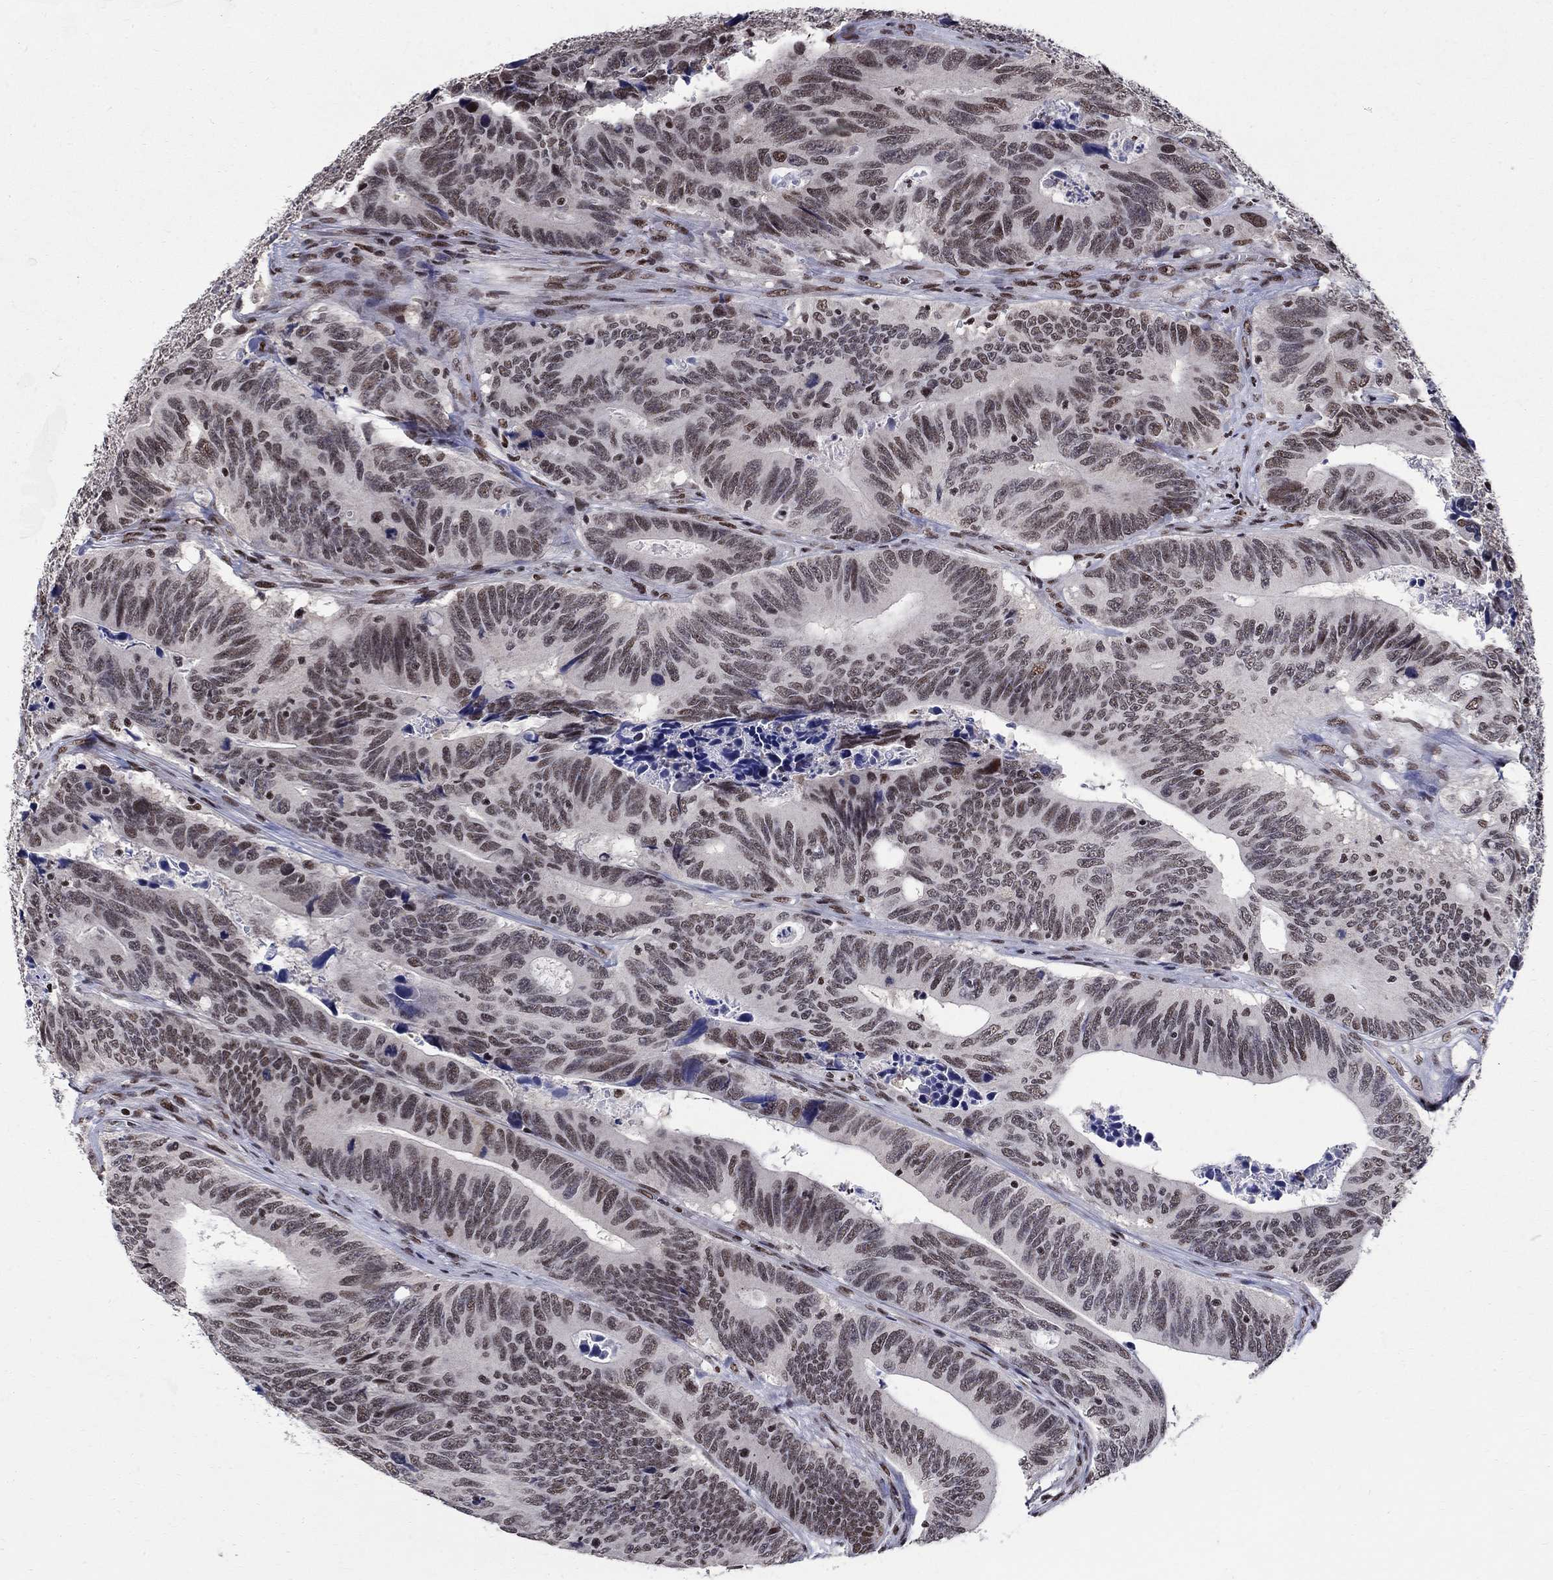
{"staining": {"intensity": "weak", "quantity": "25%-75%", "location": "nuclear"}, "tissue": "colorectal cancer", "cell_type": "Tumor cells", "image_type": "cancer", "snomed": [{"axis": "morphology", "description": "Adenocarcinoma, NOS"}, {"axis": "topography", "description": "Colon"}], "caption": "The photomicrograph shows a brown stain indicating the presence of a protein in the nuclear of tumor cells in colorectal cancer (adenocarcinoma).", "gene": "FBXO16", "patient": {"sex": "female", "age": 90}}